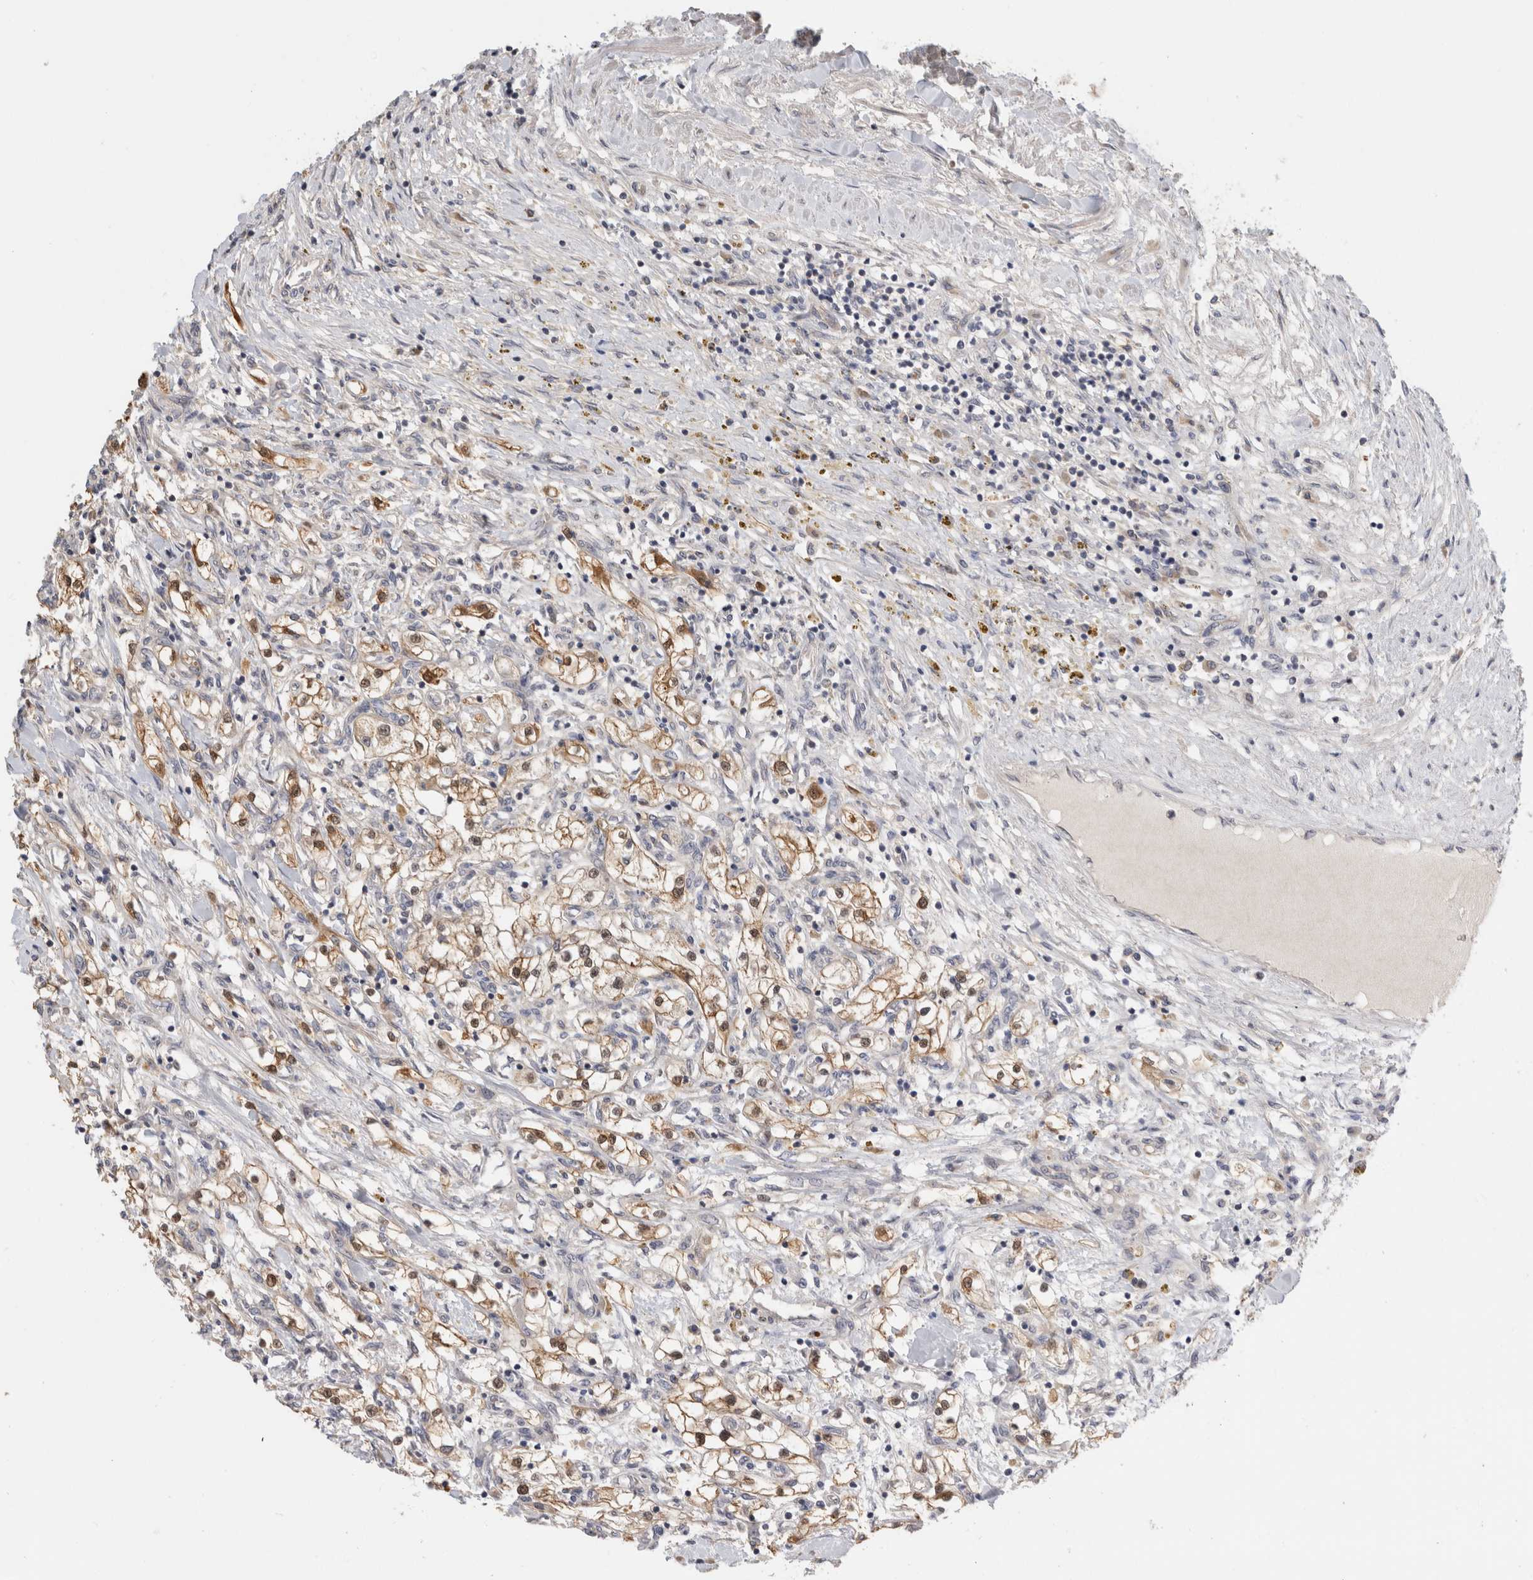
{"staining": {"intensity": "moderate", "quantity": ">75%", "location": "cytoplasmic/membranous,nuclear"}, "tissue": "renal cancer", "cell_type": "Tumor cells", "image_type": "cancer", "snomed": [{"axis": "morphology", "description": "Adenocarcinoma, NOS"}, {"axis": "topography", "description": "Kidney"}], "caption": "The photomicrograph displays immunohistochemical staining of renal cancer (adenocarcinoma). There is moderate cytoplasmic/membranous and nuclear expression is appreciated in approximately >75% of tumor cells.", "gene": "PGM1", "patient": {"sex": "male", "age": 68}}